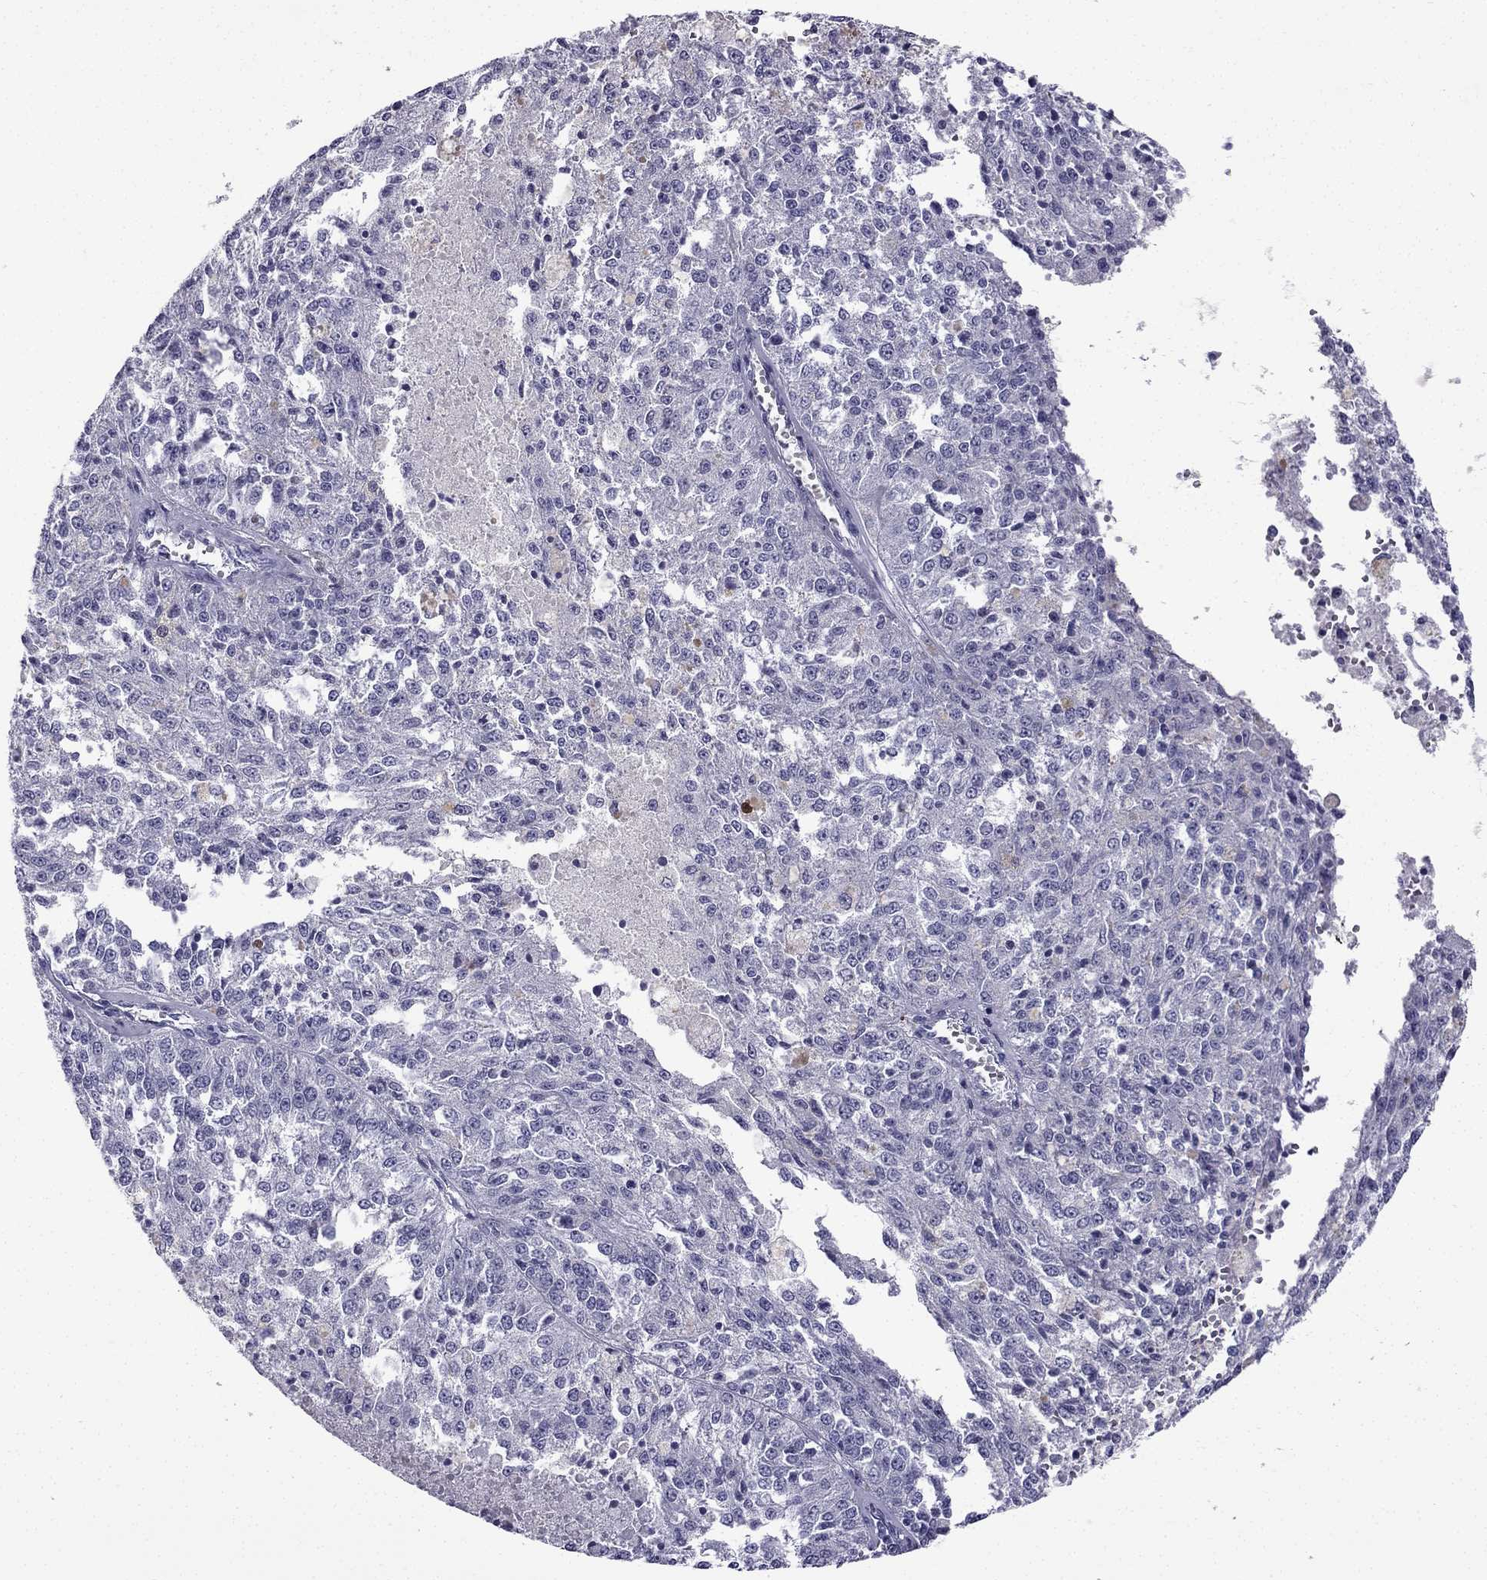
{"staining": {"intensity": "negative", "quantity": "none", "location": "none"}, "tissue": "melanoma", "cell_type": "Tumor cells", "image_type": "cancer", "snomed": [{"axis": "morphology", "description": "Malignant melanoma, Metastatic site"}, {"axis": "topography", "description": "Lymph node"}], "caption": "Immunohistochemistry micrograph of neoplastic tissue: melanoma stained with DAB reveals no significant protein staining in tumor cells. (Stains: DAB (3,3'-diaminobenzidine) immunohistochemistry (IHC) with hematoxylin counter stain, Microscopy: brightfield microscopy at high magnification).", "gene": "GJA8", "patient": {"sex": "female", "age": 64}}